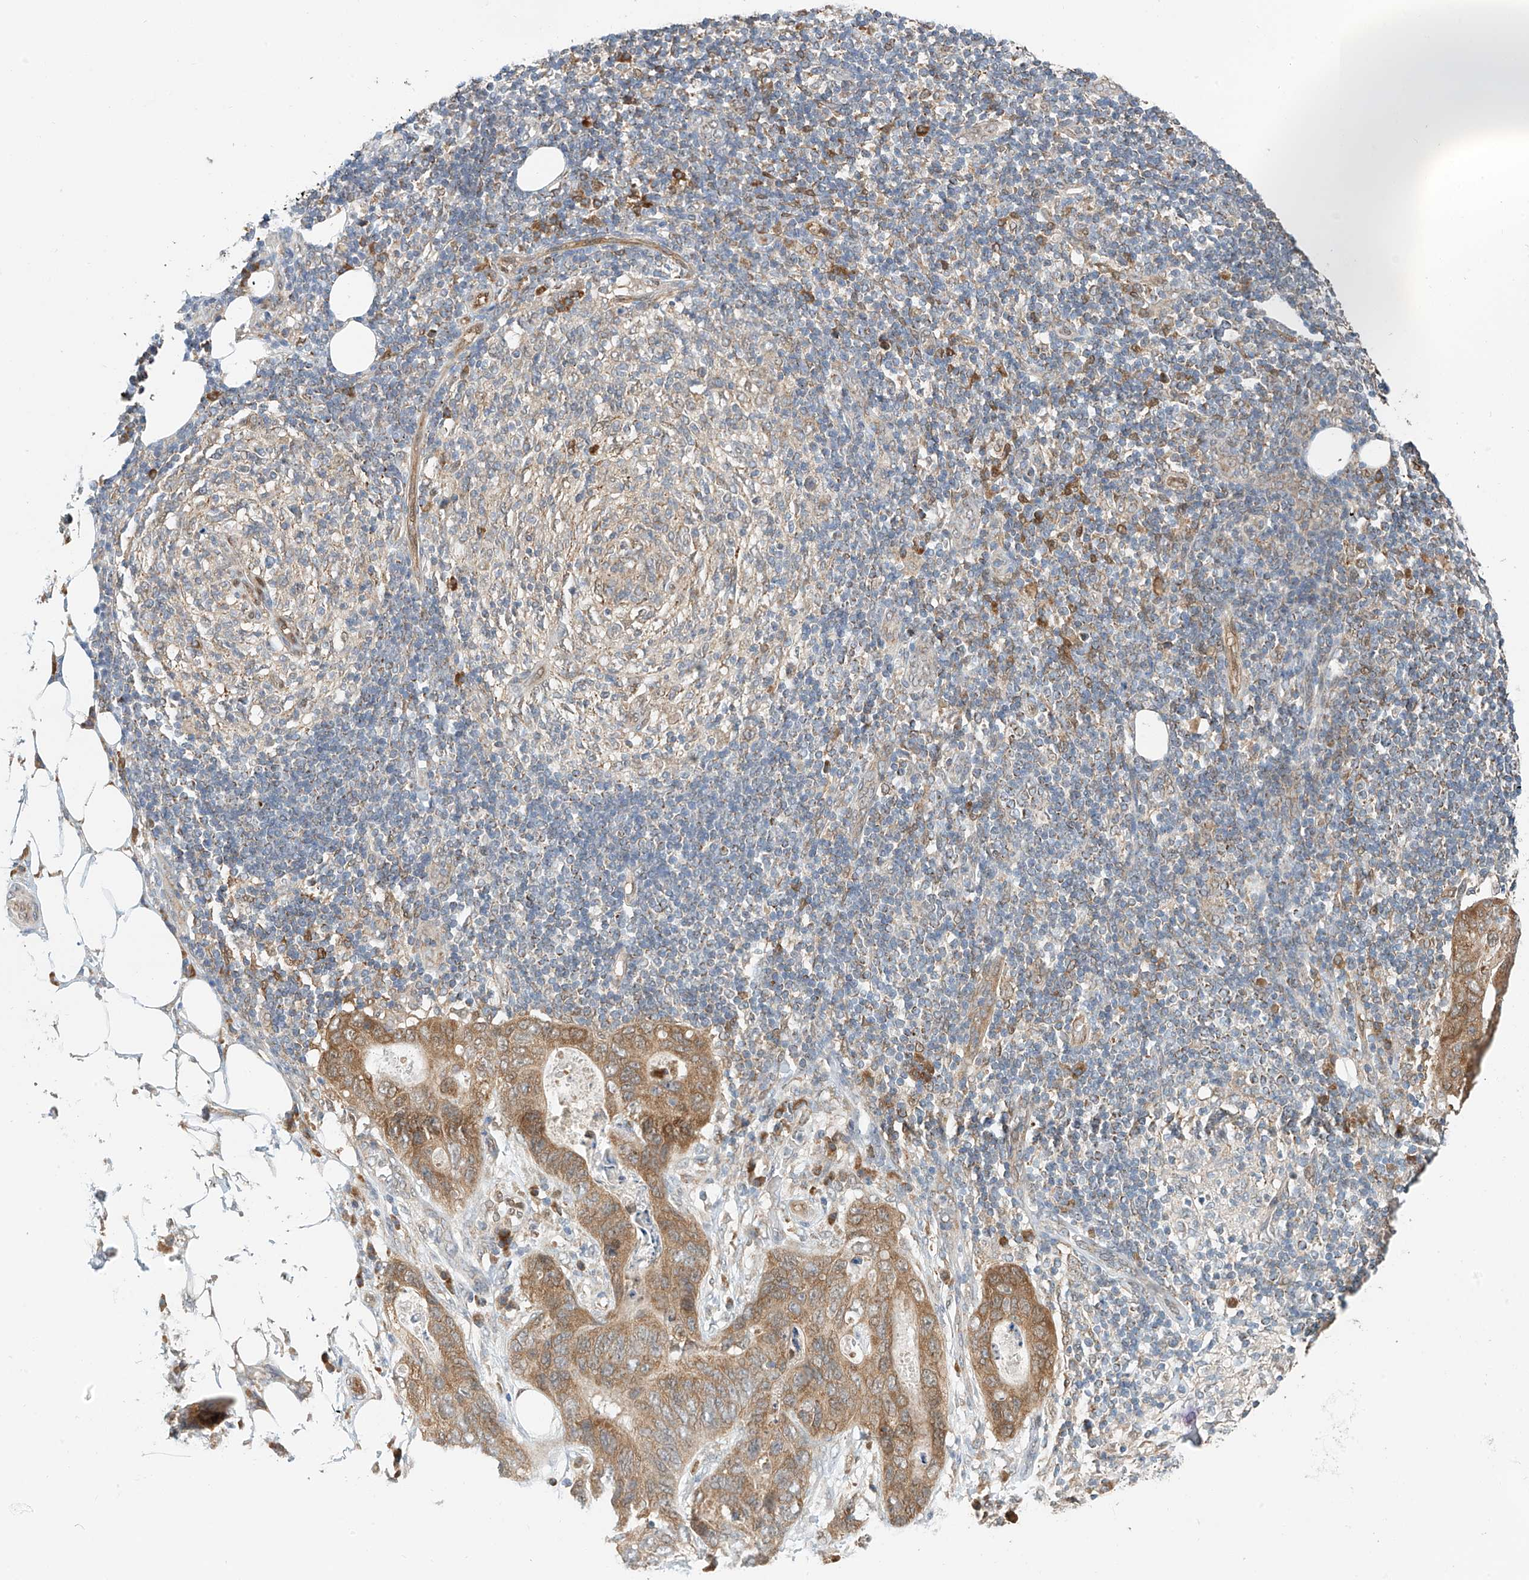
{"staining": {"intensity": "moderate", "quantity": ">75%", "location": "cytoplasmic/membranous"}, "tissue": "stomach cancer", "cell_type": "Tumor cells", "image_type": "cancer", "snomed": [{"axis": "morphology", "description": "Adenocarcinoma, NOS"}, {"axis": "topography", "description": "Stomach"}], "caption": "Protein staining shows moderate cytoplasmic/membranous expression in about >75% of tumor cells in adenocarcinoma (stomach).", "gene": "PPA2", "patient": {"sex": "female", "age": 89}}